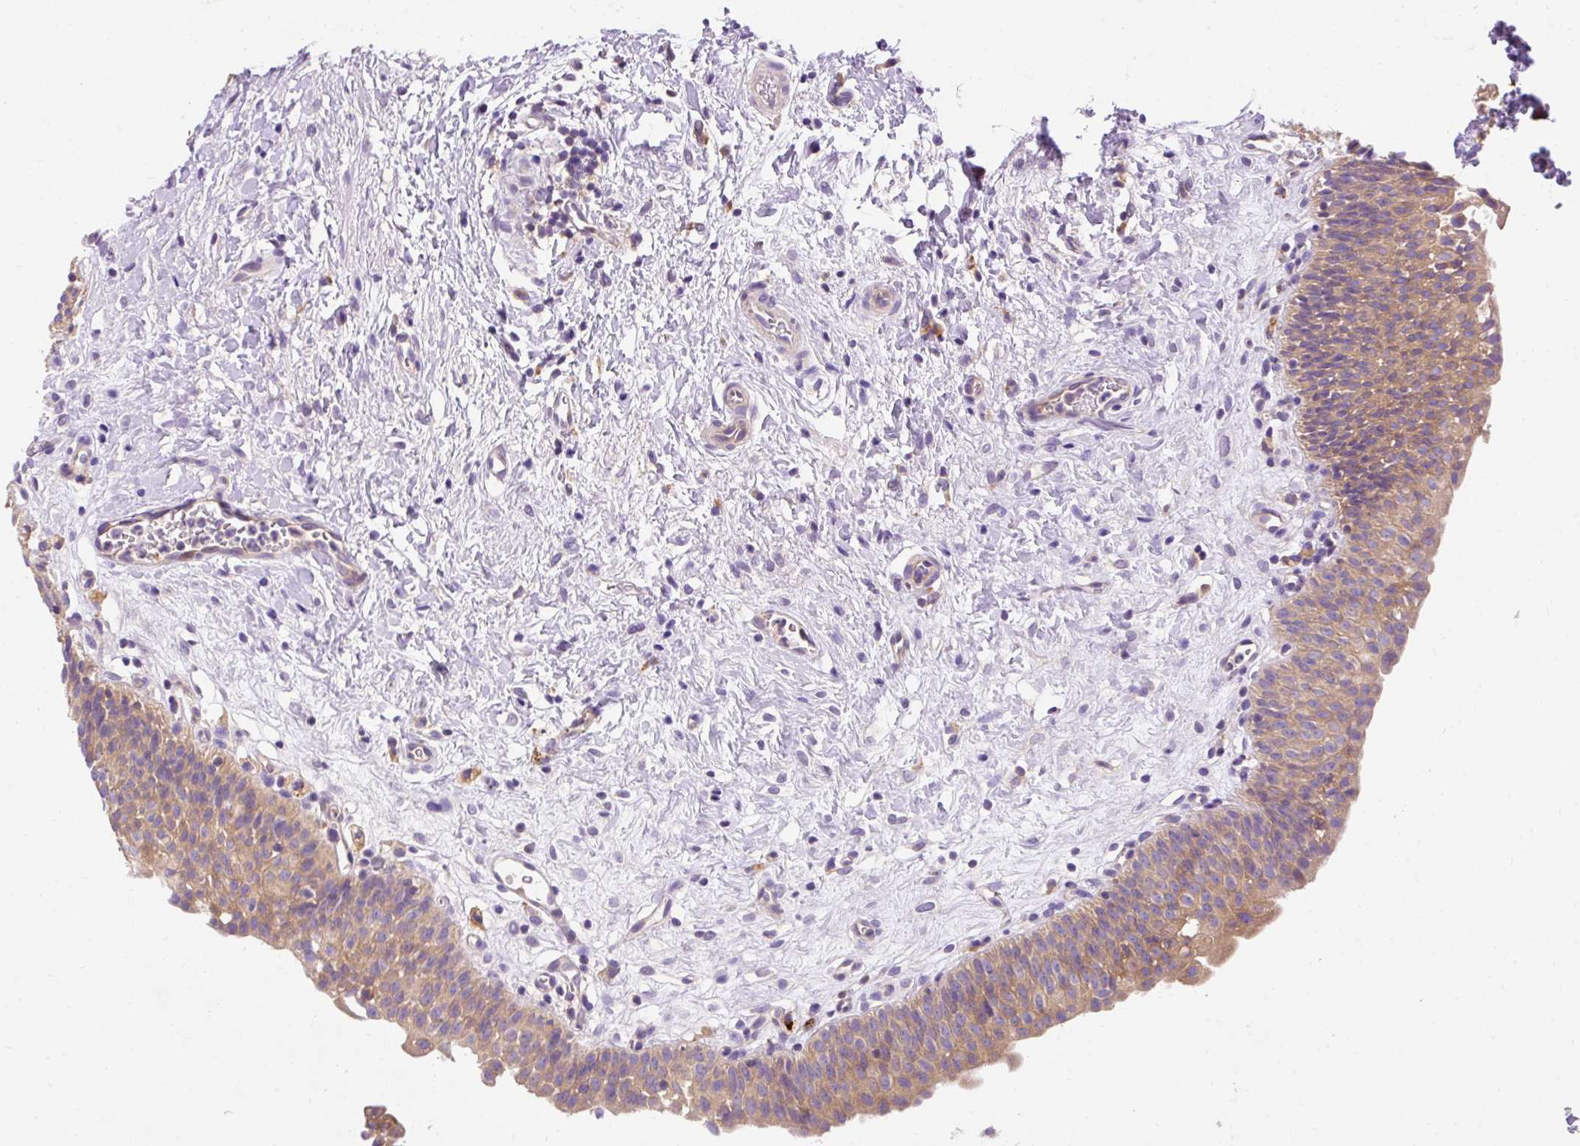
{"staining": {"intensity": "weak", "quantity": "25%-75%", "location": "cytoplasmic/membranous"}, "tissue": "urinary bladder", "cell_type": "Urothelial cells", "image_type": "normal", "snomed": [{"axis": "morphology", "description": "Normal tissue, NOS"}, {"axis": "topography", "description": "Urinary bladder"}], "caption": "This histopathology image displays IHC staining of benign human urinary bladder, with low weak cytoplasmic/membranous positivity in approximately 25%-75% of urothelial cells.", "gene": "OR4K15", "patient": {"sex": "male", "age": 51}}